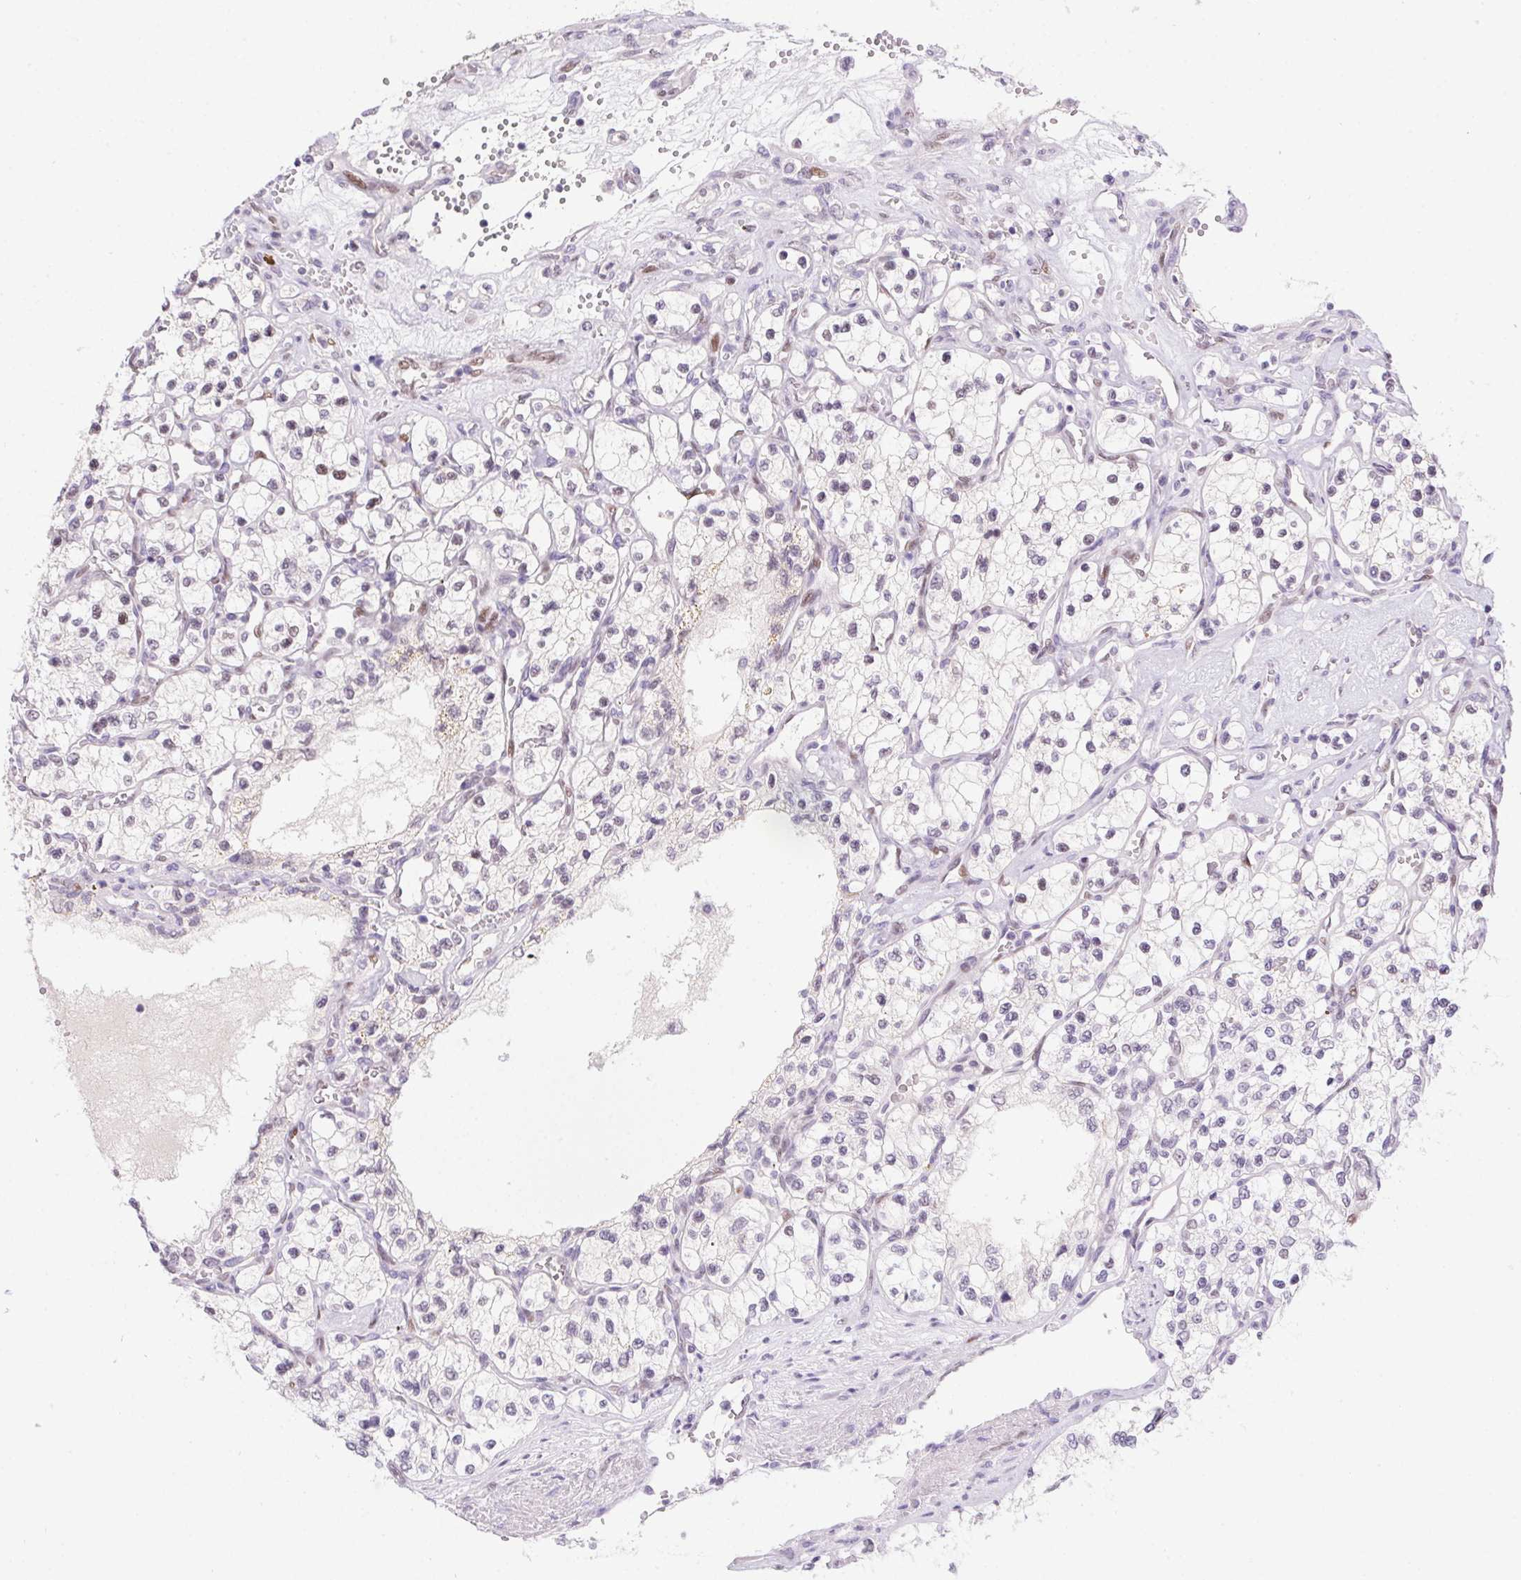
{"staining": {"intensity": "negative", "quantity": "none", "location": "none"}, "tissue": "renal cancer", "cell_type": "Tumor cells", "image_type": "cancer", "snomed": [{"axis": "morphology", "description": "Adenocarcinoma, NOS"}, {"axis": "topography", "description": "Kidney"}], "caption": "Immunohistochemistry of human renal cancer (adenocarcinoma) reveals no expression in tumor cells. (DAB (3,3'-diaminobenzidine) immunohistochemistry (IHC), high magnification).", "gene": "SP9", "patient": {"sex": "female", "age": 69}}